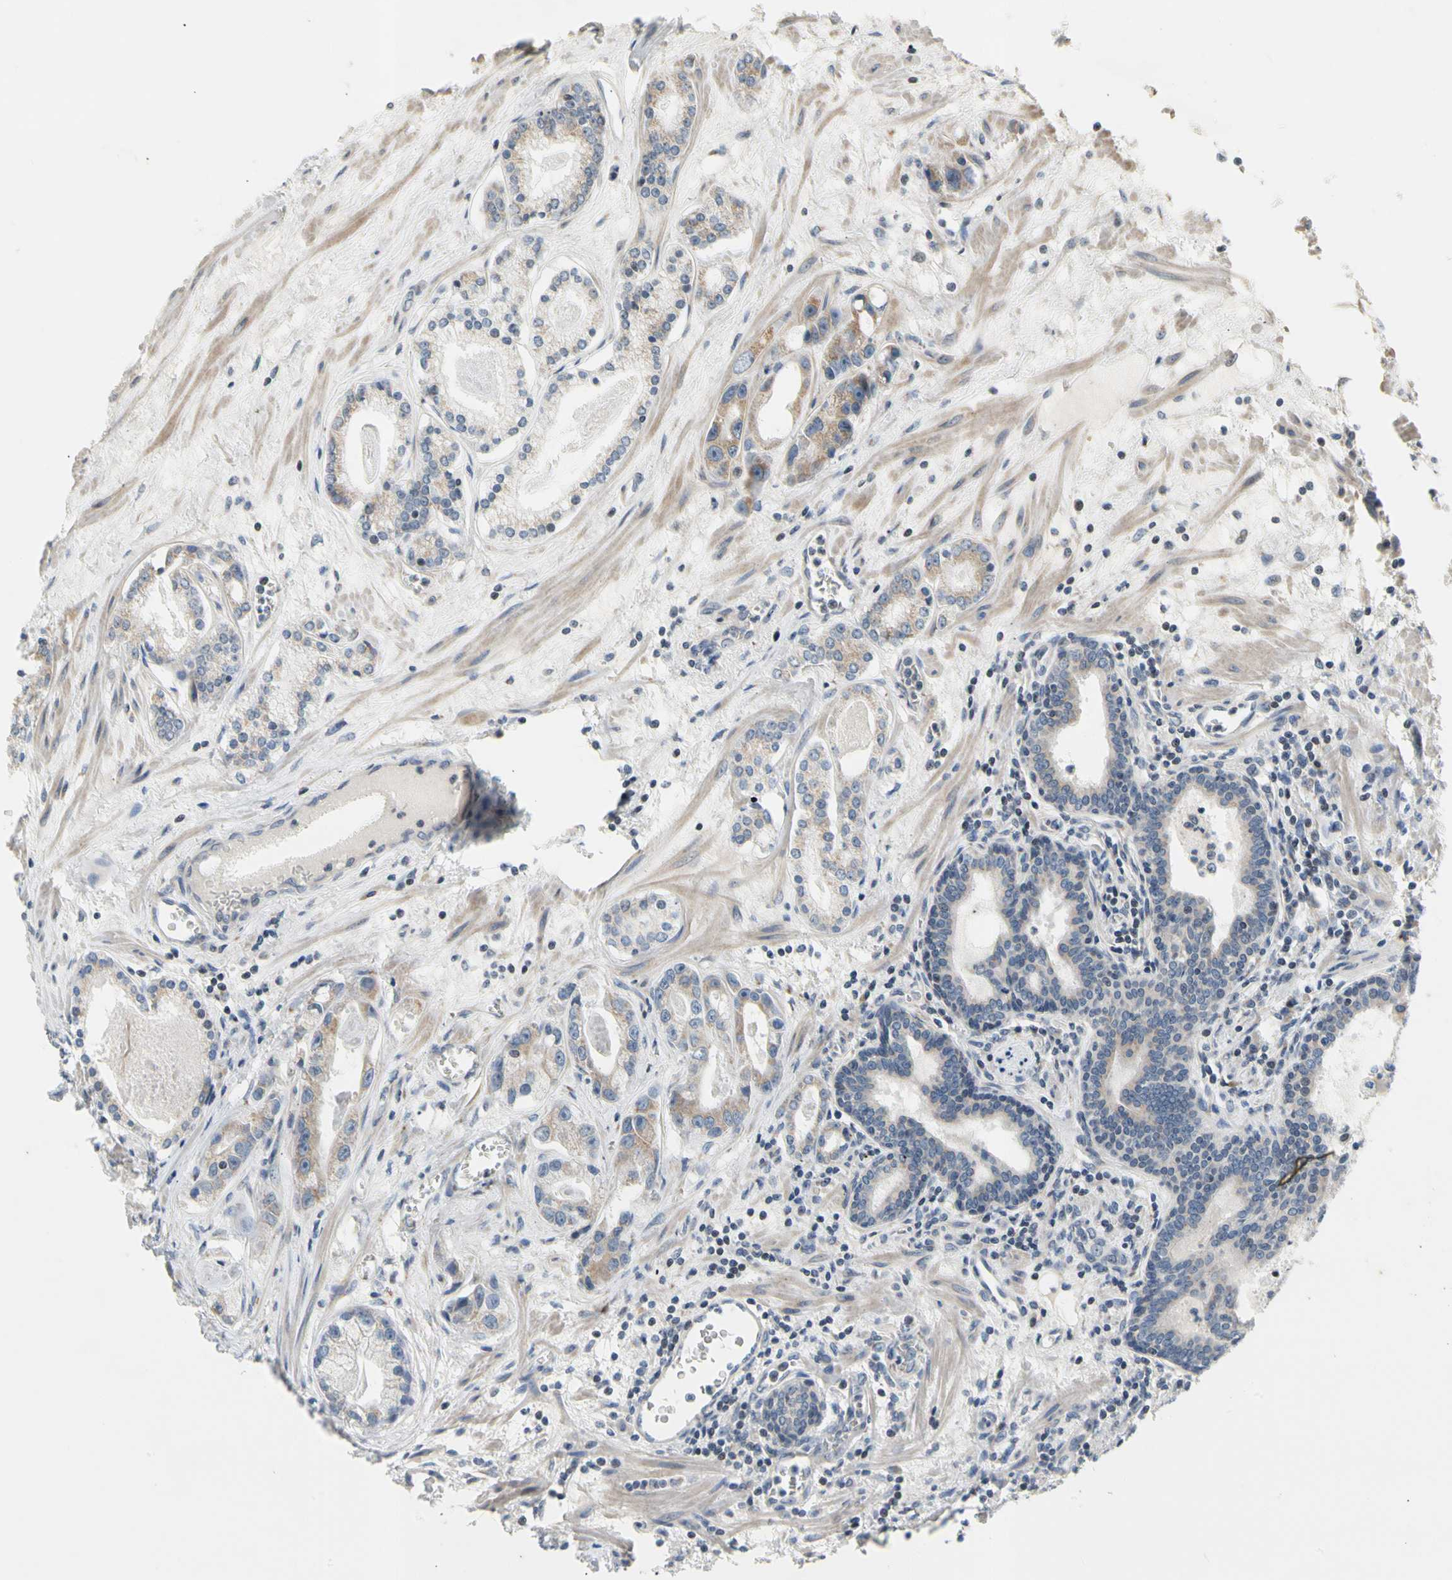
{"staining": {"intensity": "negative", "quantity": "none", "location": "none"}, "tissue": "prostate cancer", "cell_type": "Tumor cells", "image_type": "cancer", "snomed": [{"axis": "morphology", "description": "Adenocarcinoma, Low grade"}, {"axis": "topography", "description": "Prostate"}], "caption": "Histopathology image shows no protein positivity in tumor cells of prostate cancer tissue.", "gene": "SOX30", "patient": {"sex": "male", "age": 59}}